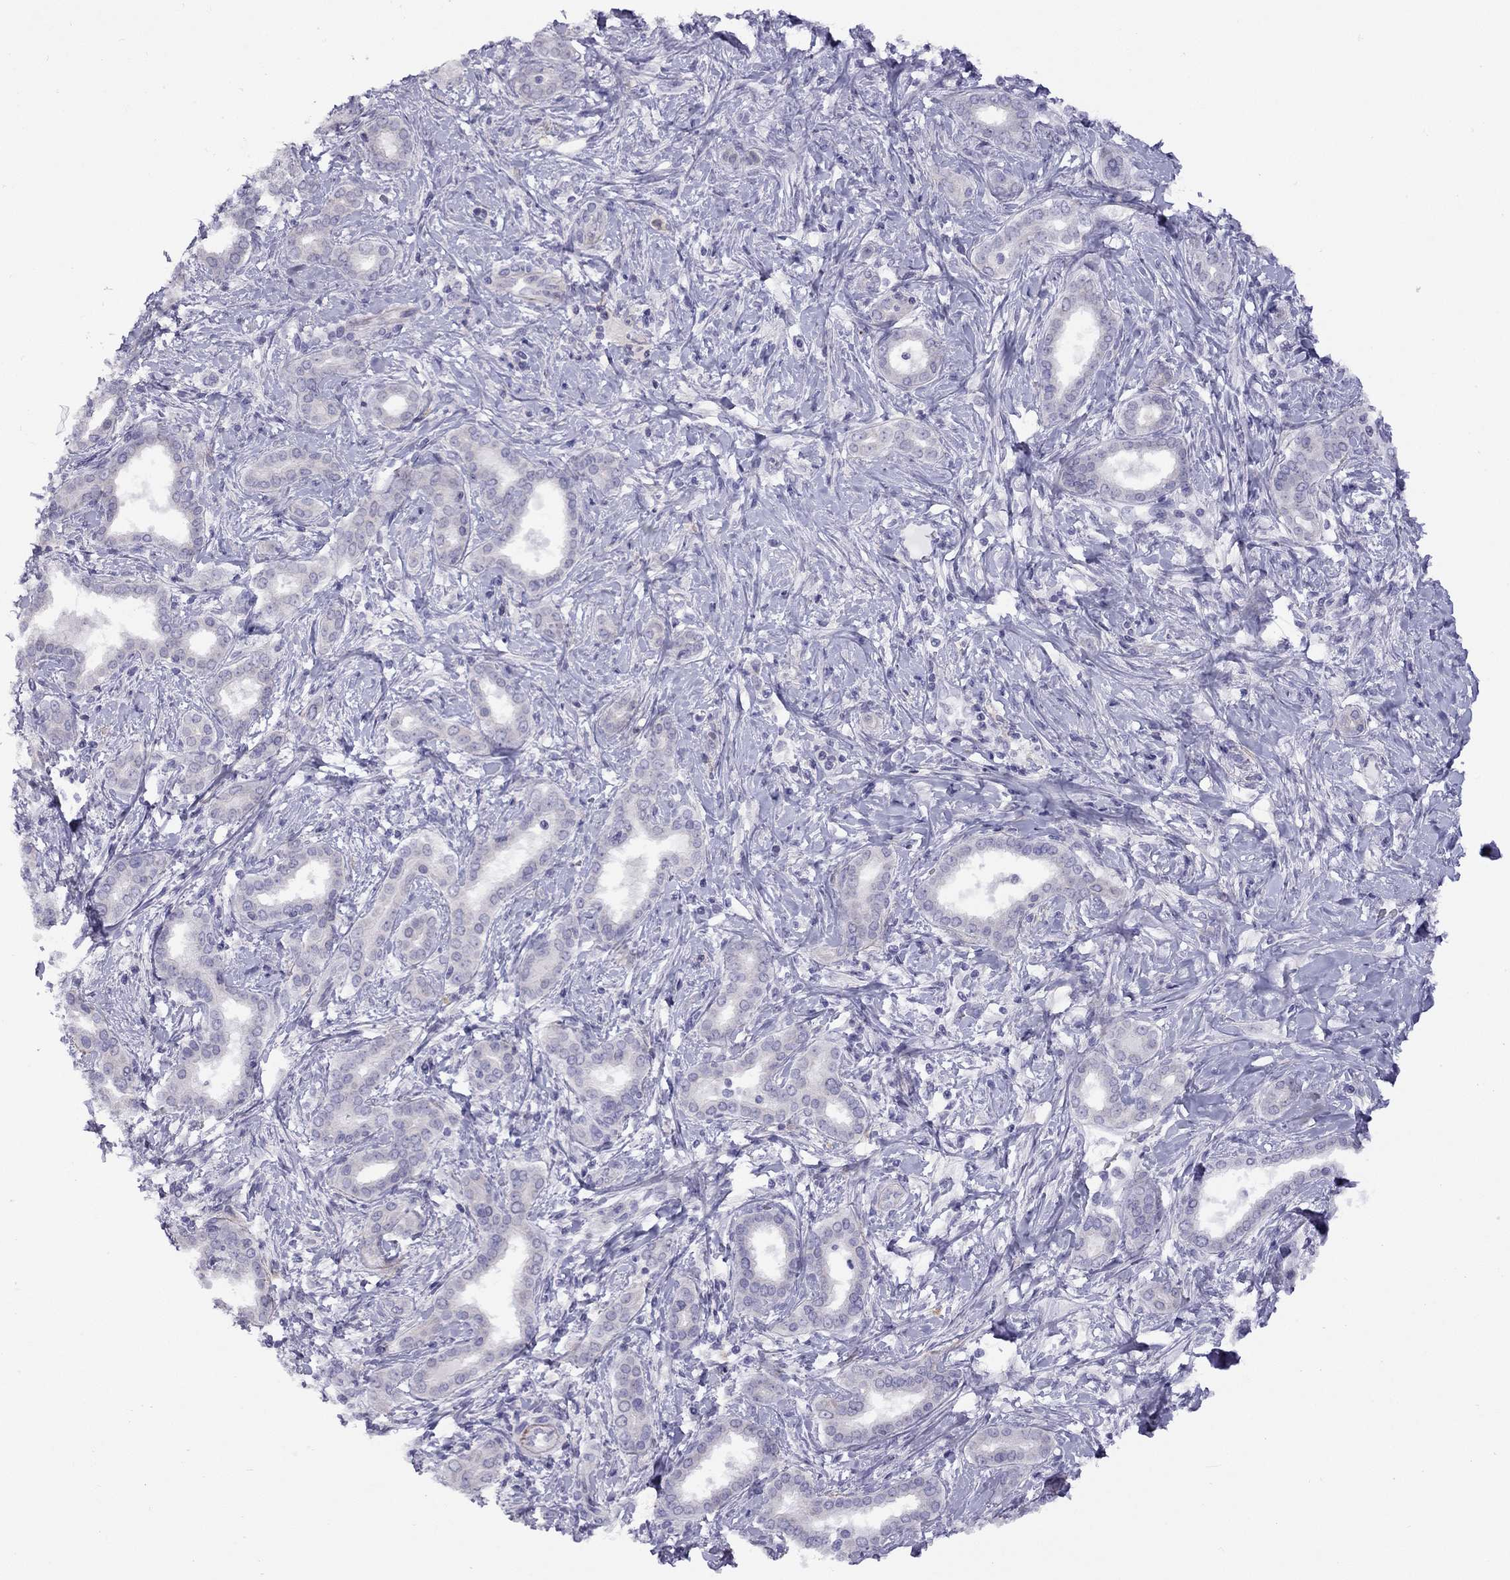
{"staining": {"intensity": "negative", "quantity": "none", "location": "none"}, "tissue": "liver cancer", "cell_type": "Tumor cells", "image_type": "cancer", "snomed": [{"axis": "morphology", "description": "Cholangiocarcinoma"}, {"axis": "topography", "description": "Liver"}], "caption": "Immunohistochemistry (IHC) histopathology image of human liver cancer stained for a protein (brown), which exhibits no expression in tumor cells.", "gene": "CPNE4", "patient": {"sex": "female", "age": 47}}